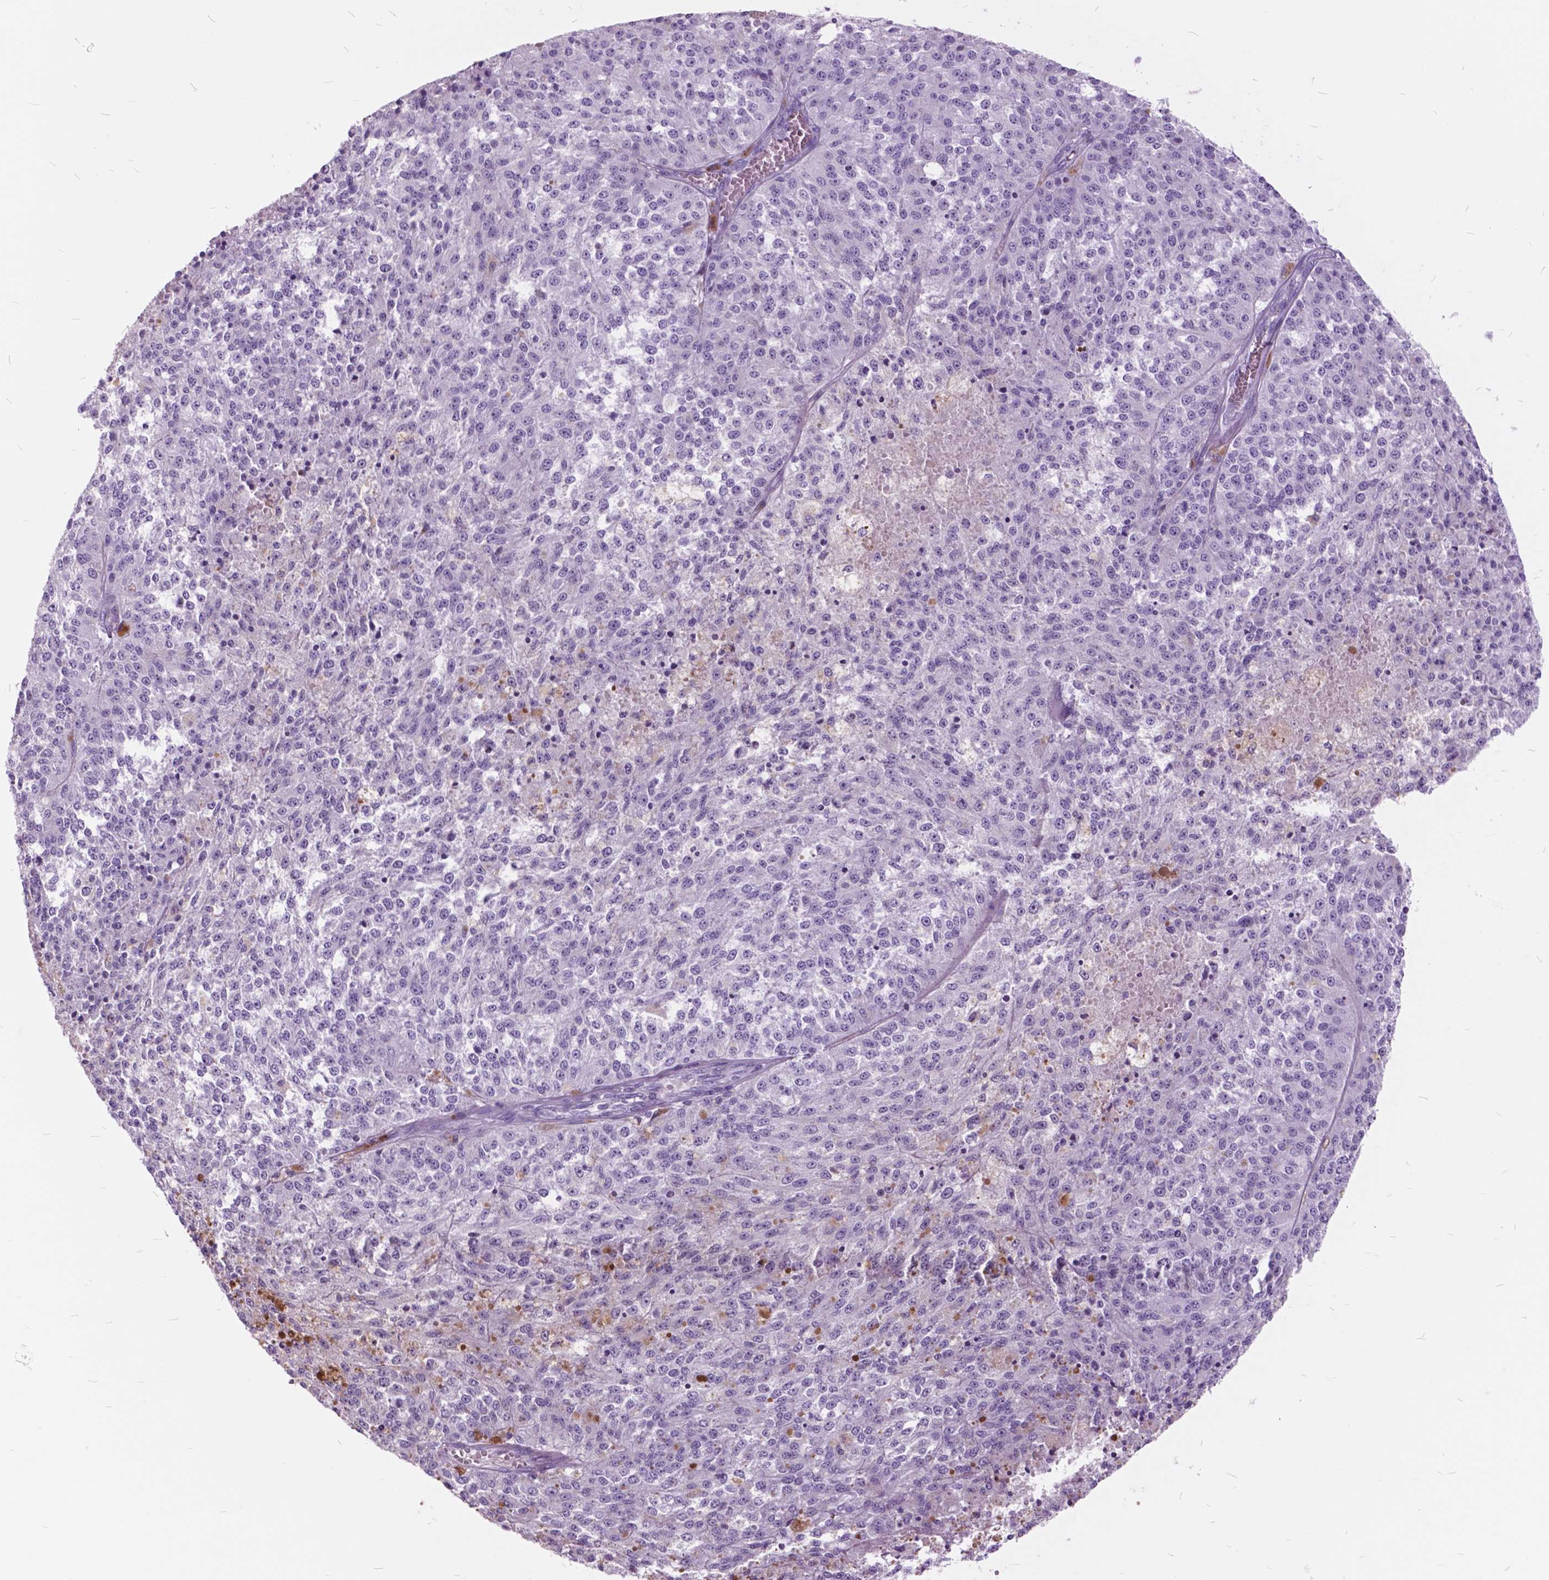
{"staining": {"intensity": "negative", "quantity": "none", "location": "none"}, "tissue": "melanoma", "cell_type": "Tumor cells", "image_type": "cancer", "snomed": [{"axis": "morphology", "description": "Malignant melanoma, Metastatic site"}, {"axis": "topography", "description": "Lymph node"}], "caption": "IHC of human malignant melanoma (metastatic site) demonstrates no expression in tumor cells.", "gene": "GDF9", "patient": {"sex": "female", "age": 64}}